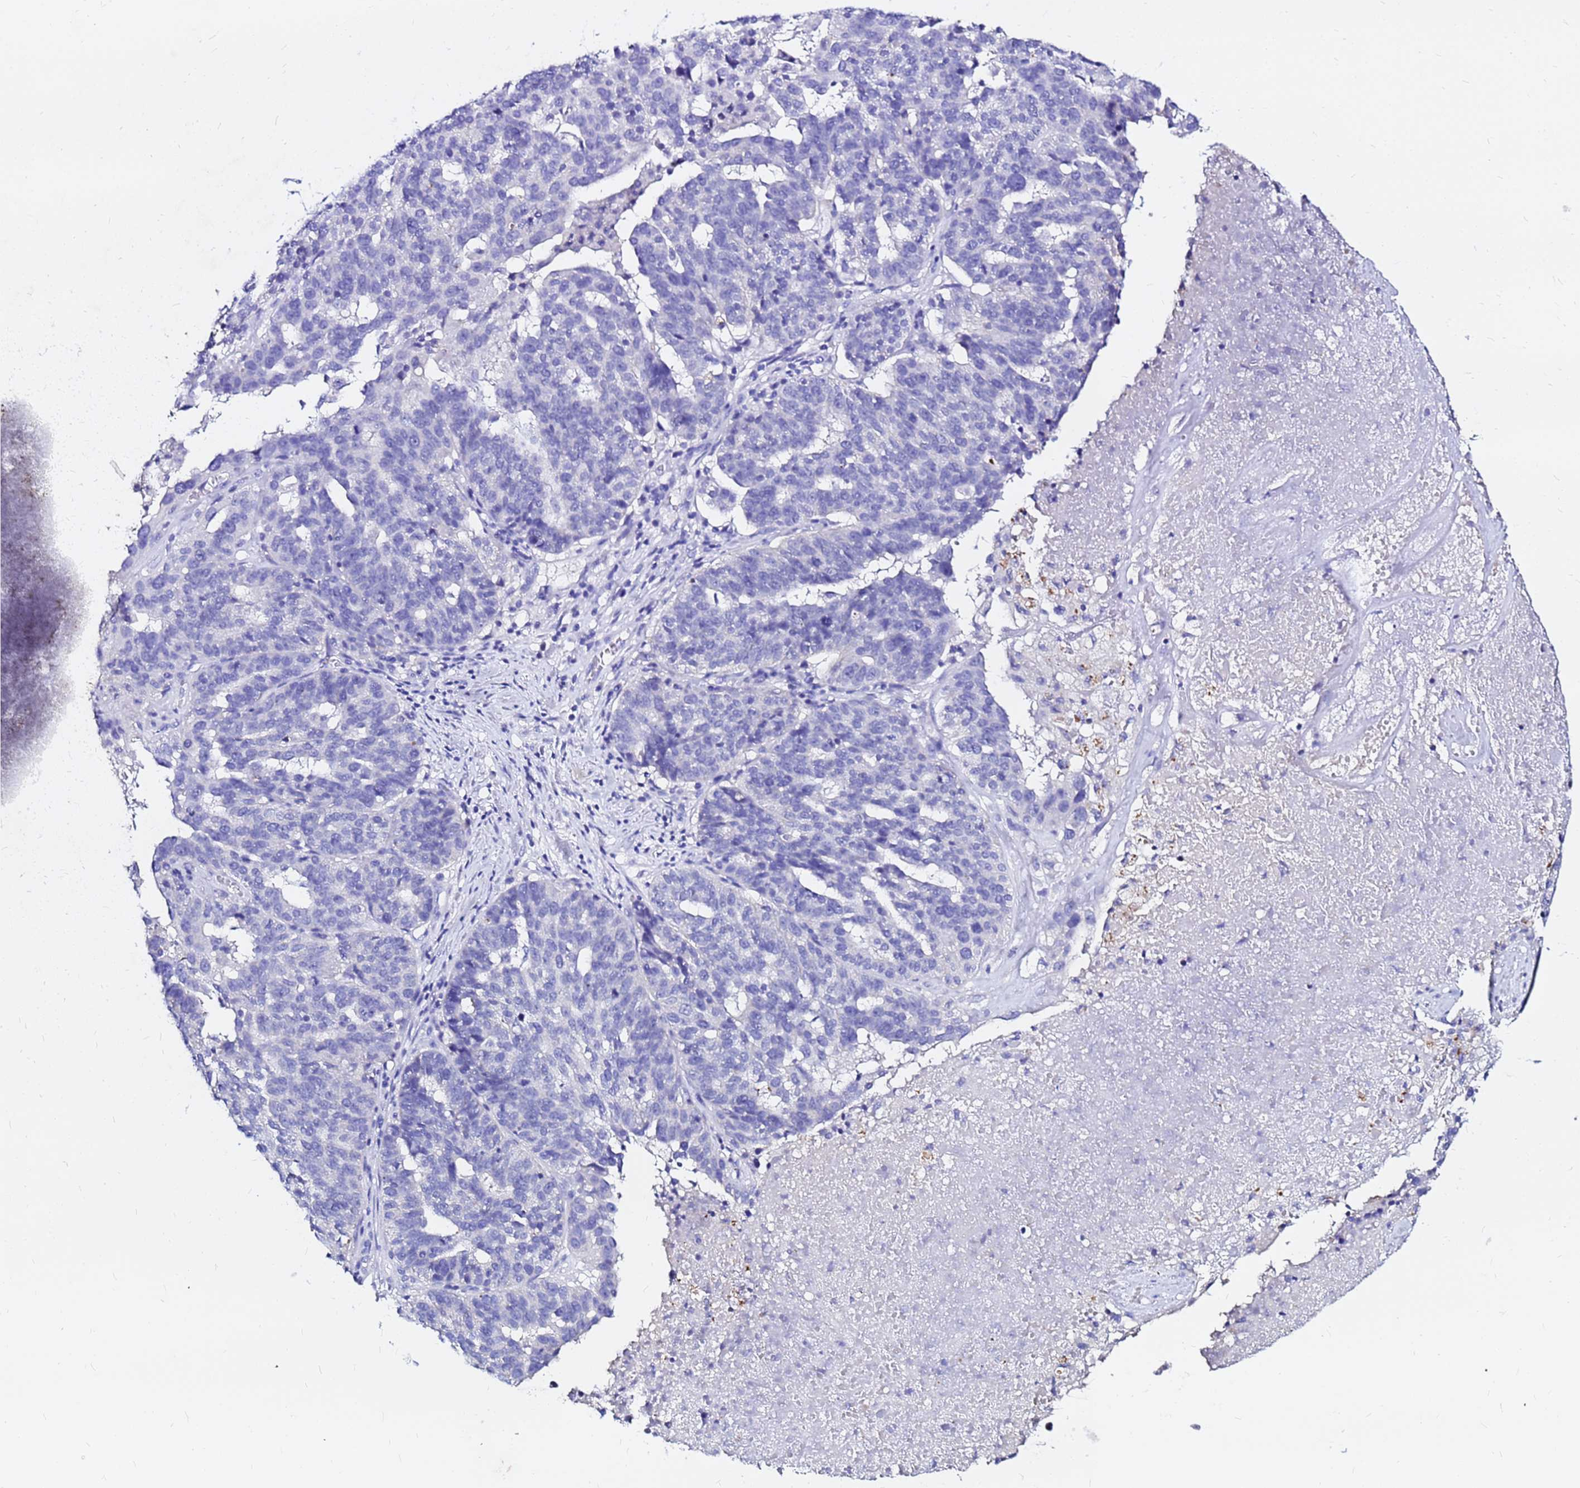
{"staining": {"intensity": "negative", "quantity": "none", "location": "none"}, "tissue": "ovarian cancer", "cell_type": "Tumor cells", "image_type": "cancer", "snomed": [{"axis": "morphology", "description": "Cystadenocarcinoma, serous, NOS"}, {"axis": "topography", "description": "Ovary"}], "caption": "The photomicrograph displays no staining of tumor cells in serous cystadenocarcinoma (ovarian).", "gene": "FAM183A", "patient": {"sex": "female", "age": 59}}